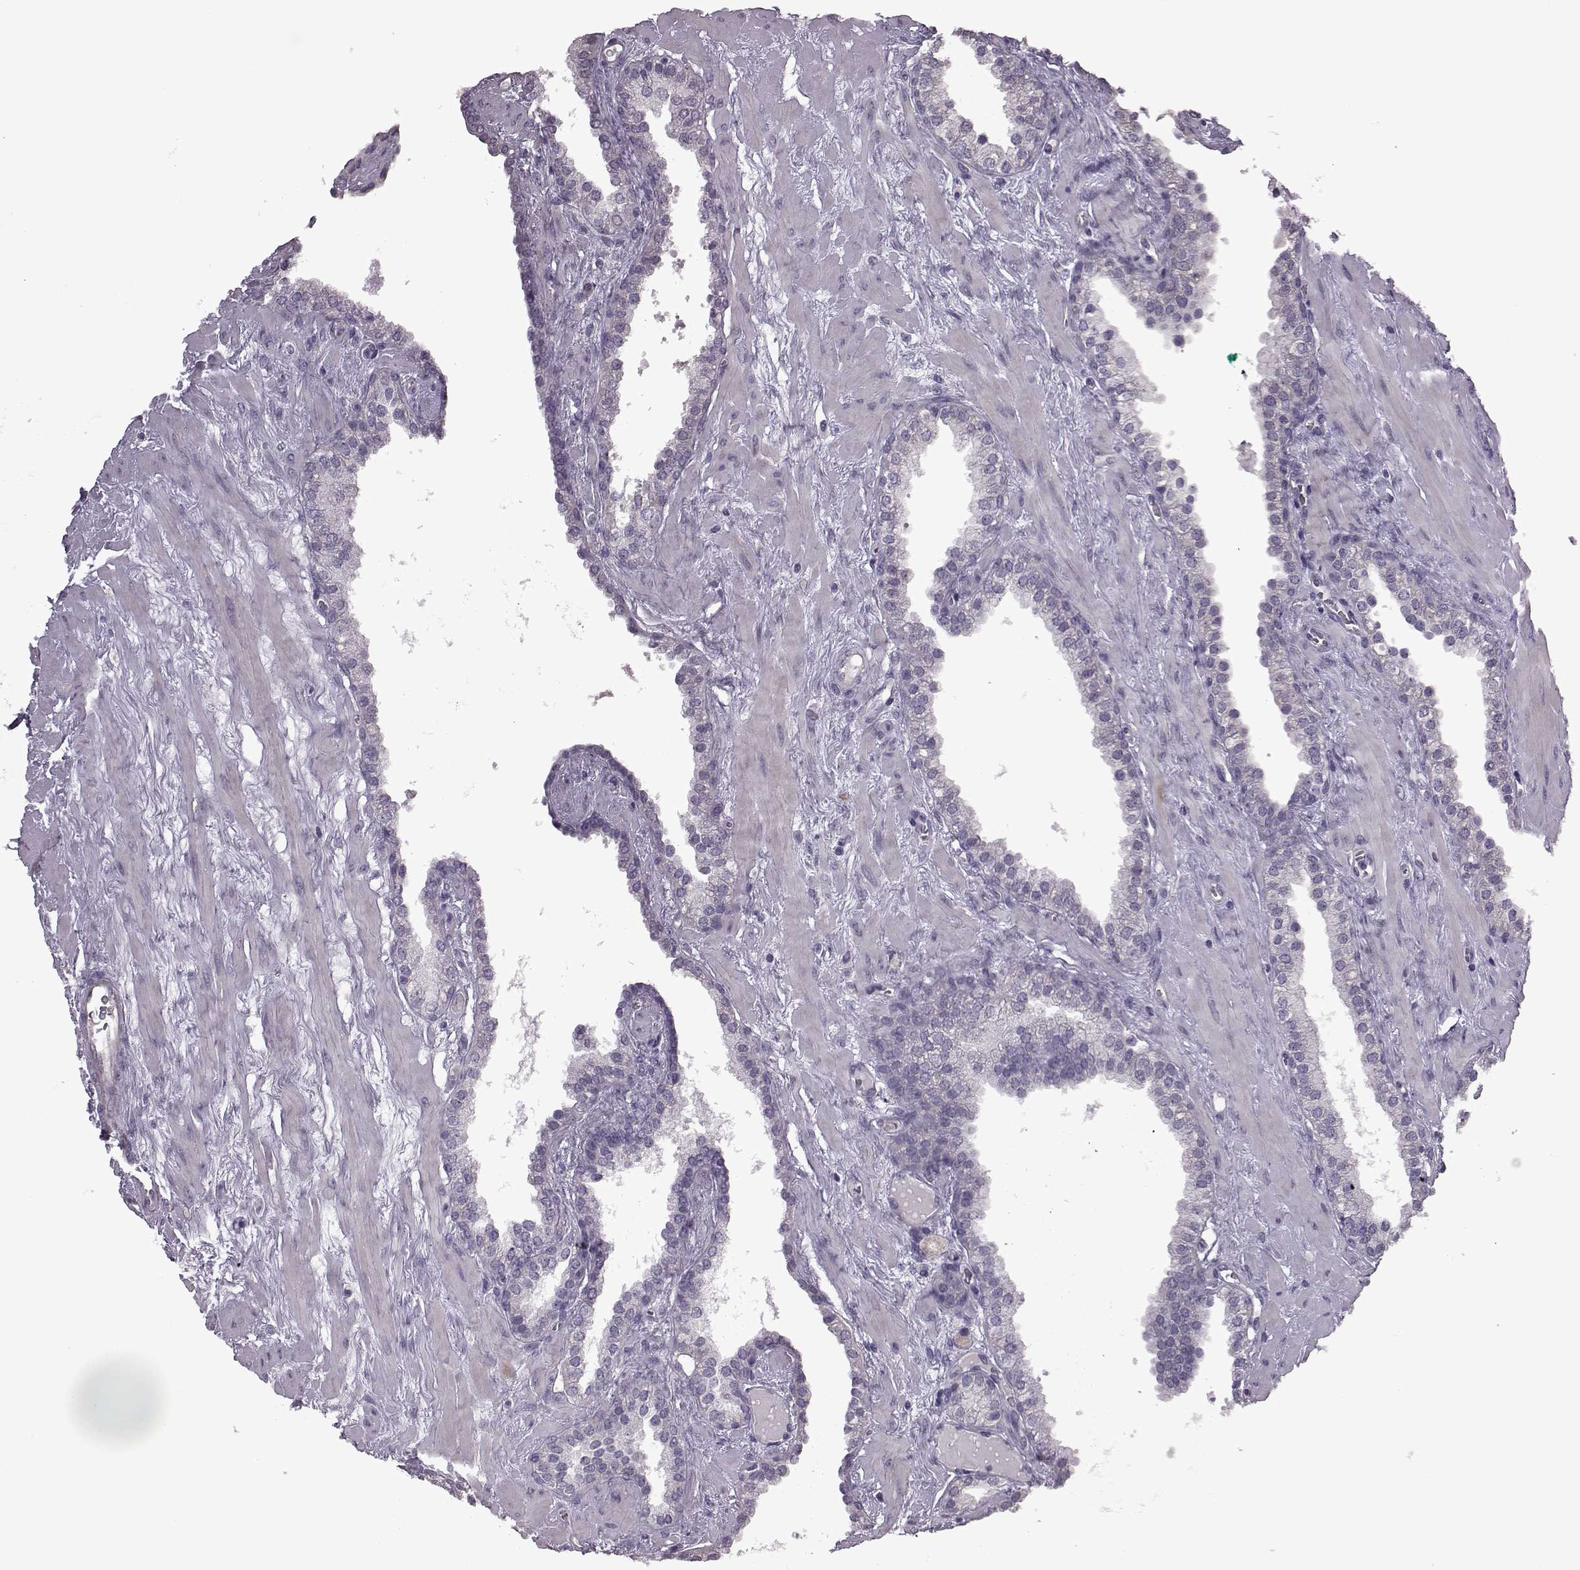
{"staining": {"intensity": "negative", "quantity": "none", "location": "none"}, "tissue": "prostate cancer", "cell_type": "Tumor cells", "image_type": "cancer", "snomed": [{"axis": "morphology", "description": "Adenocarcinoma, Low grade"}, {"axis": "topography", "description": "Prostate"}], "caption": "High power microscopy histopathology image of an immunohistochemistry (IHC) photomicrograph of prostate adenocarcinoma (low-grade), revealing no significant expression in tumor cells. (IHC, brightfield microscopy, high magnification).", "gene": "EDDM3B", "patient": {"sex": "male", "age": 62}}